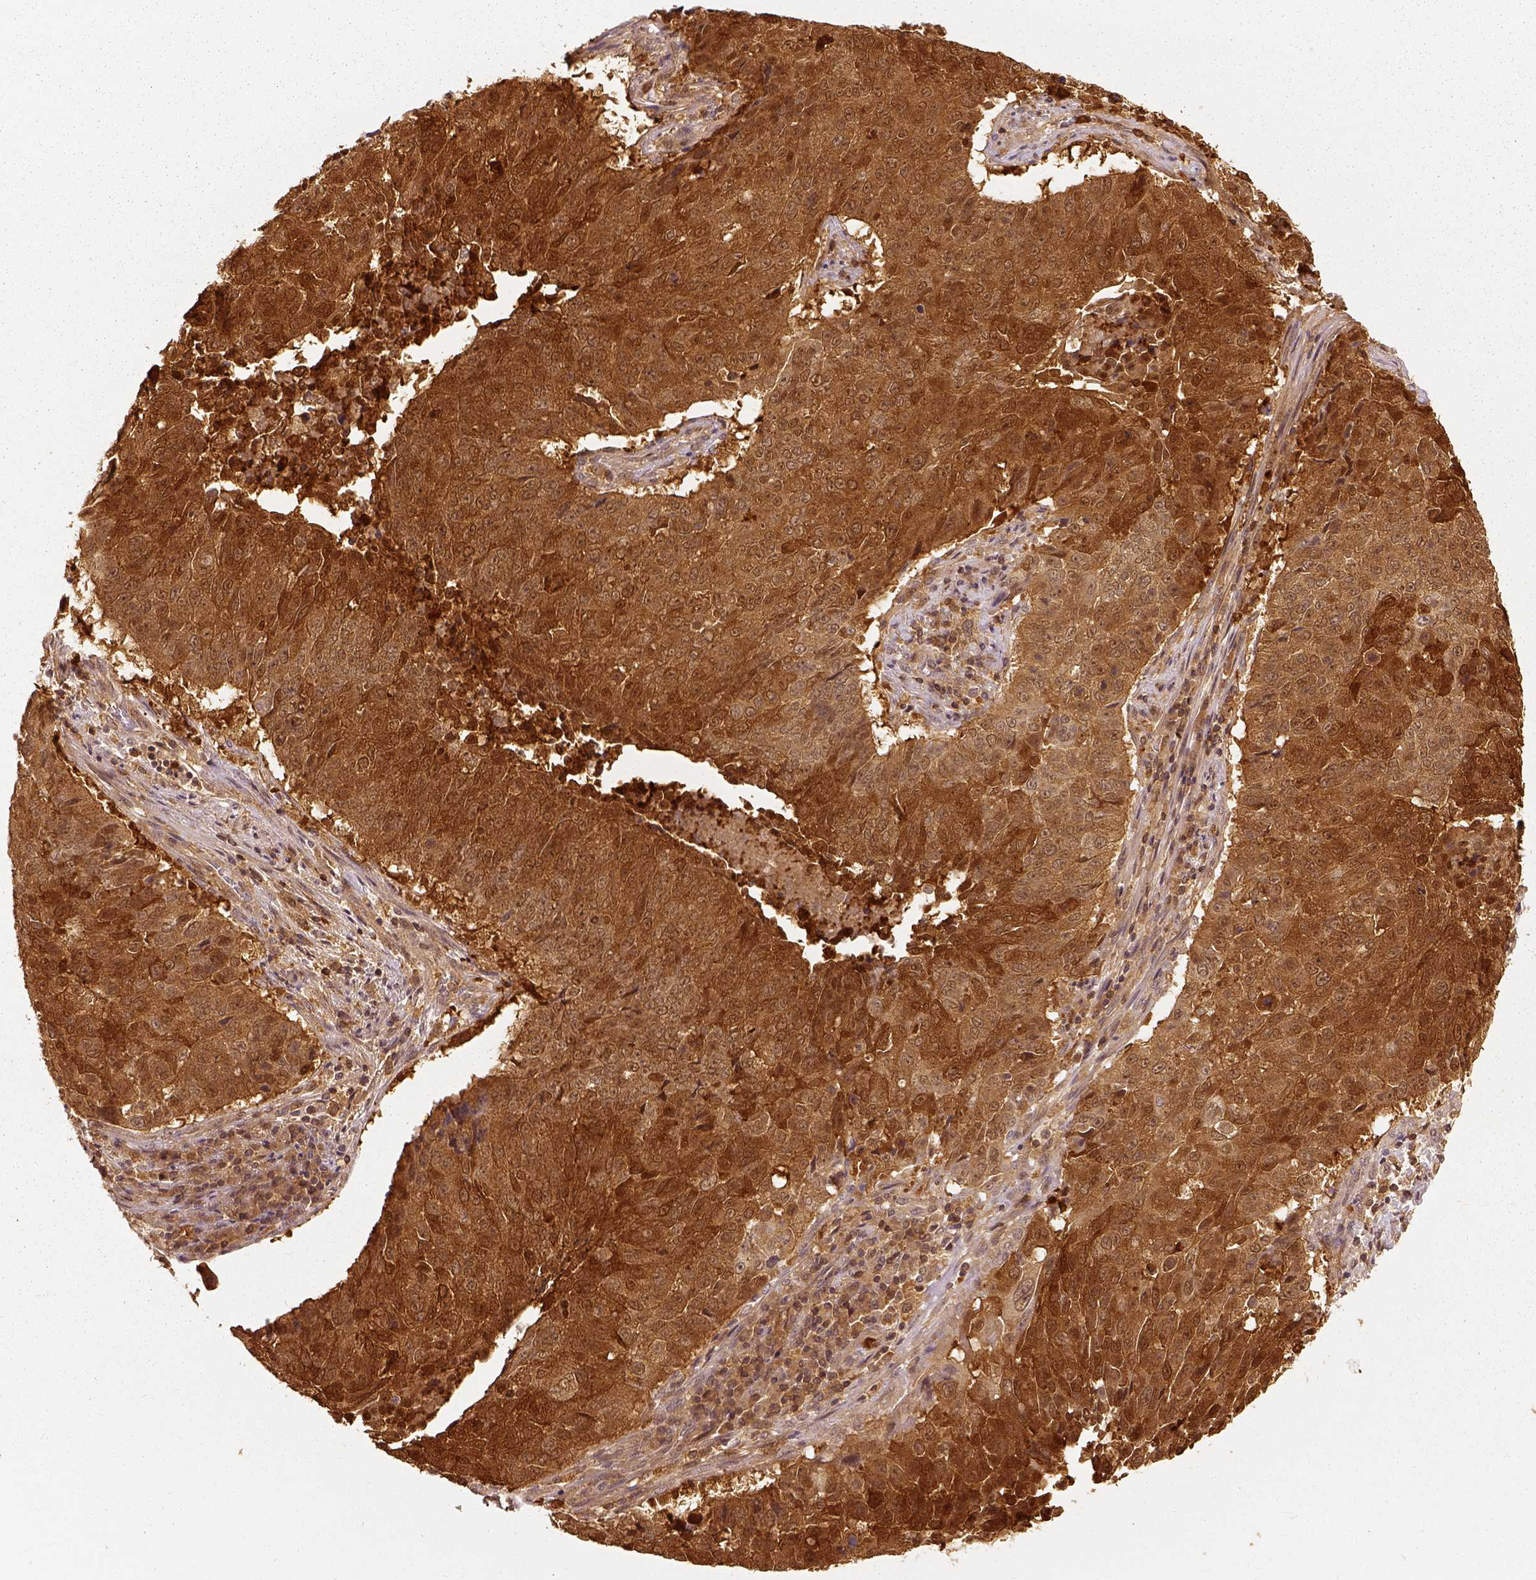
{"staining": {"intensity": "strong", "quantity": ">75%", "location": "cytoplasmic/membranous,nuclear"}, "tissue": "lung cancer", "cell_type": "Tumor cells", "image_type": "cancer", "snomed": [{"axis": "morphology", "description": "Normal tissue, NOS"}, {"axis": "morphology", "description": "Squamous cell carcinoma, NOS"}, {"axis": "topography", "description": "Bronchus"}, {"axis": "topography", "description": "Lung"}], "caption": "A high amount of strong cytoplasmic/membranous and nuclear positivity is present in about >75% of tumor cells in lung squamous cell carcinoma tissue. (DAB = brown stain, brightfield microscopy at high magnification).", "gene": "GPI", "patient": {"sex": "male", "age": 64}}